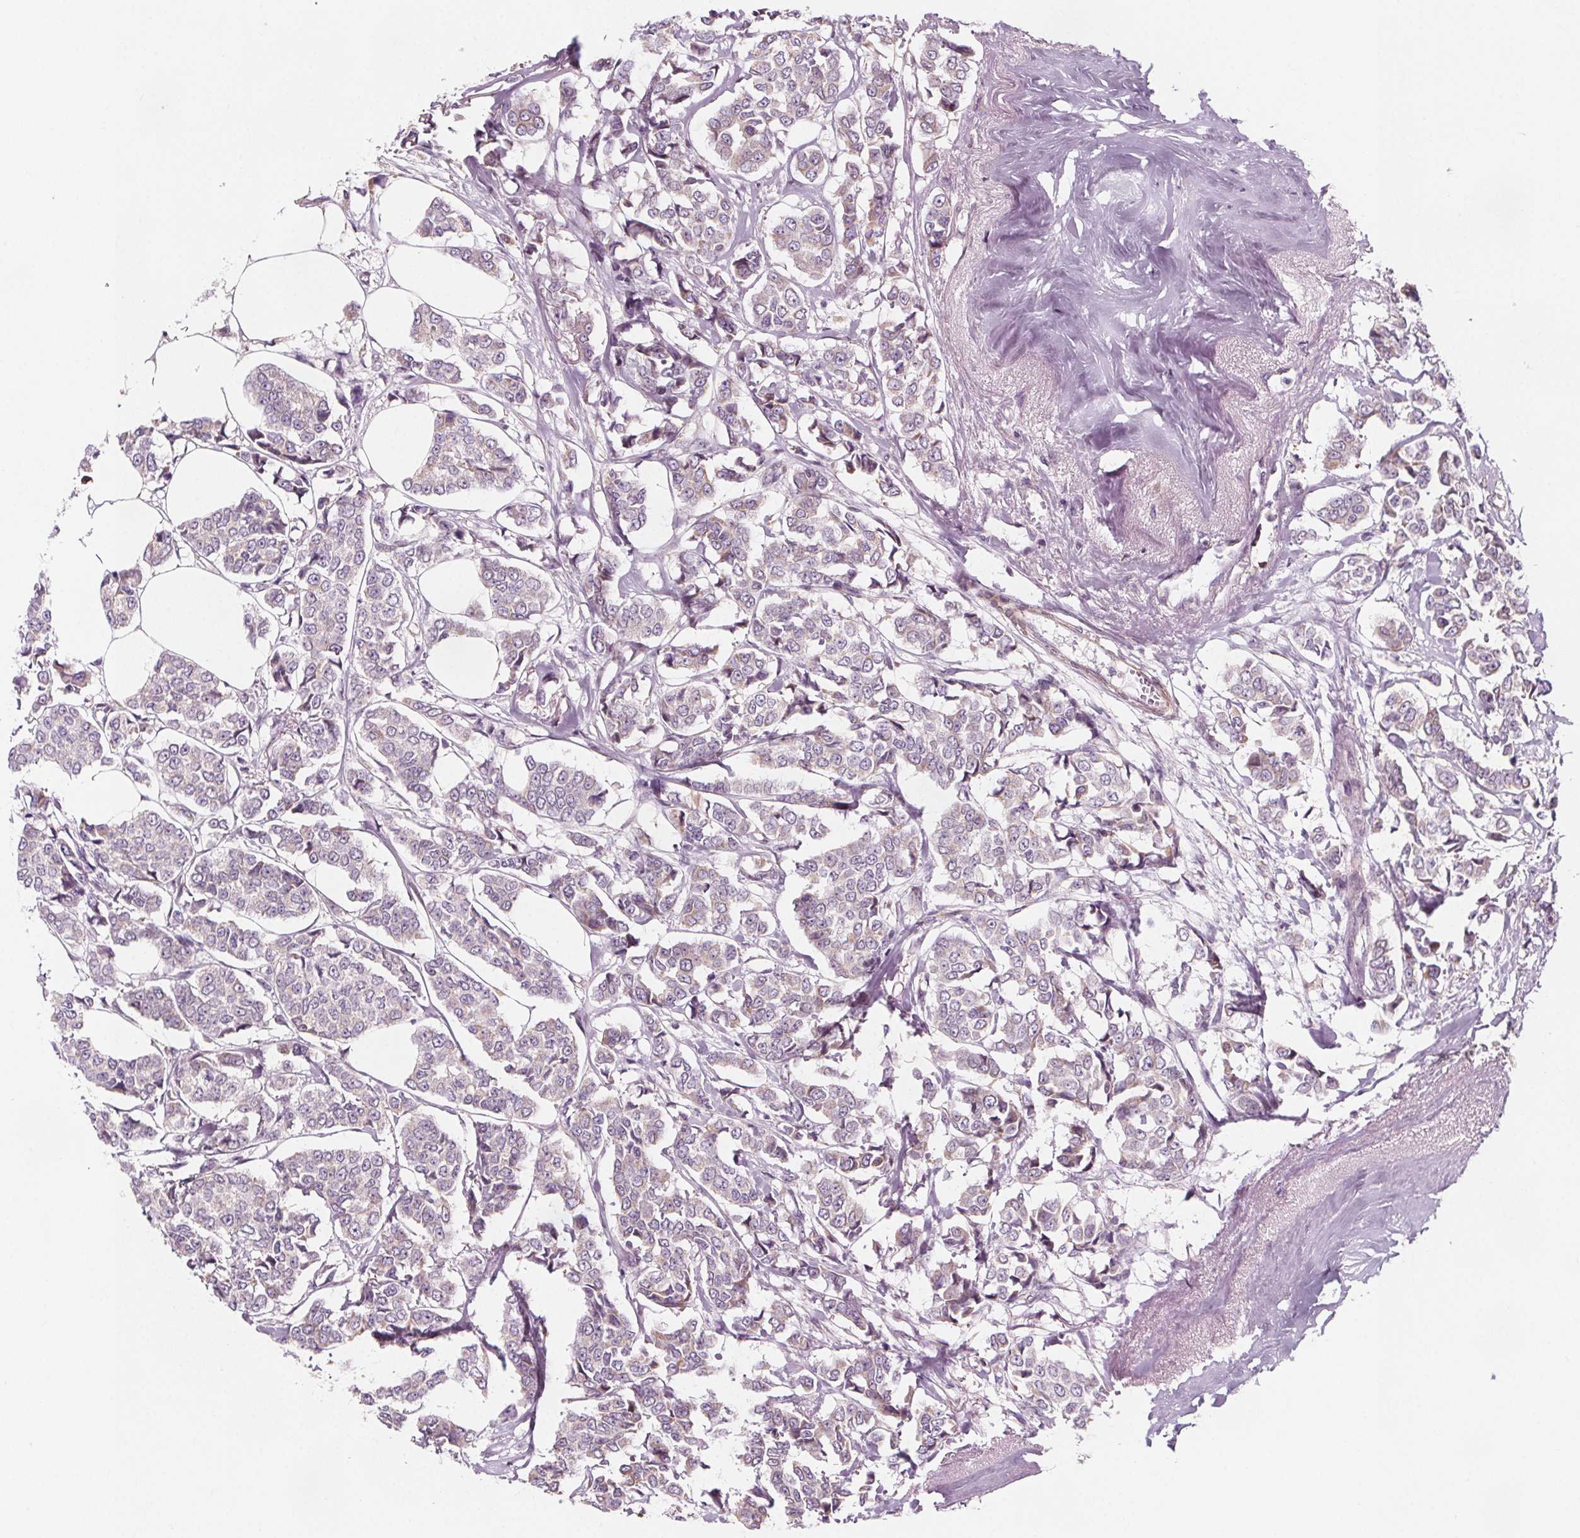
{"staining": {"intensity": "negative", "quantity": "none", "location": "none"}, "tissue": "breast cancer", "cell_type": "Tumor cells", "image_type": "cancer", "snomed": [{"axis": "morphology", "description": "Duct carcinoma"}, {"axis": "topography", "description": "Breast"}], "caption": "This is an immunohistochemistry photomicrograph of human breast cancer. There is no staining in tumor cells.", "gene": "ADAM33", "patient": {"sex": "female", "age": 94}}